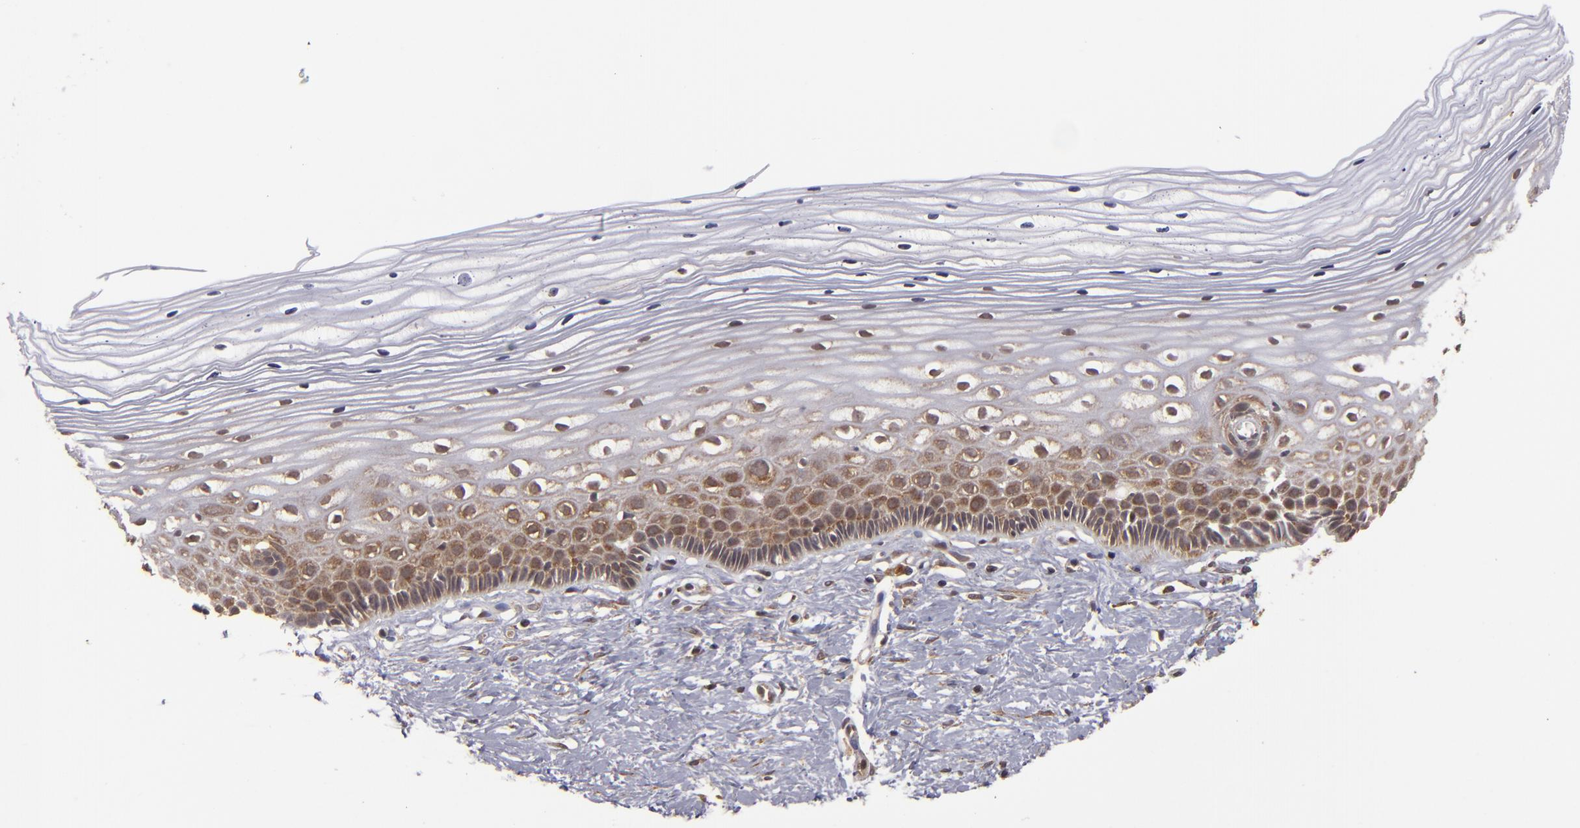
{"staining": {"intensity": "moderate", "quantity": ">75%", "location": "cytoplasmic/membranous"}, "tissue": "cervix", "cell_type": "Glandular cells", "image_type": "normal", "snomed": [{"axis": "morphology", "description": "Normal tissue, NOS"}, {"axis": "topography", "description": "Cervix"}], "caption": "Immunohistochemistry (IHC) (DAB) staining of normal cervix shows moderate cytoplasmic/membranous protein staining in approximately >75% of glandular cells.", "gene": "MAPK3", "patient": {"sex": "female", "age": 40}}